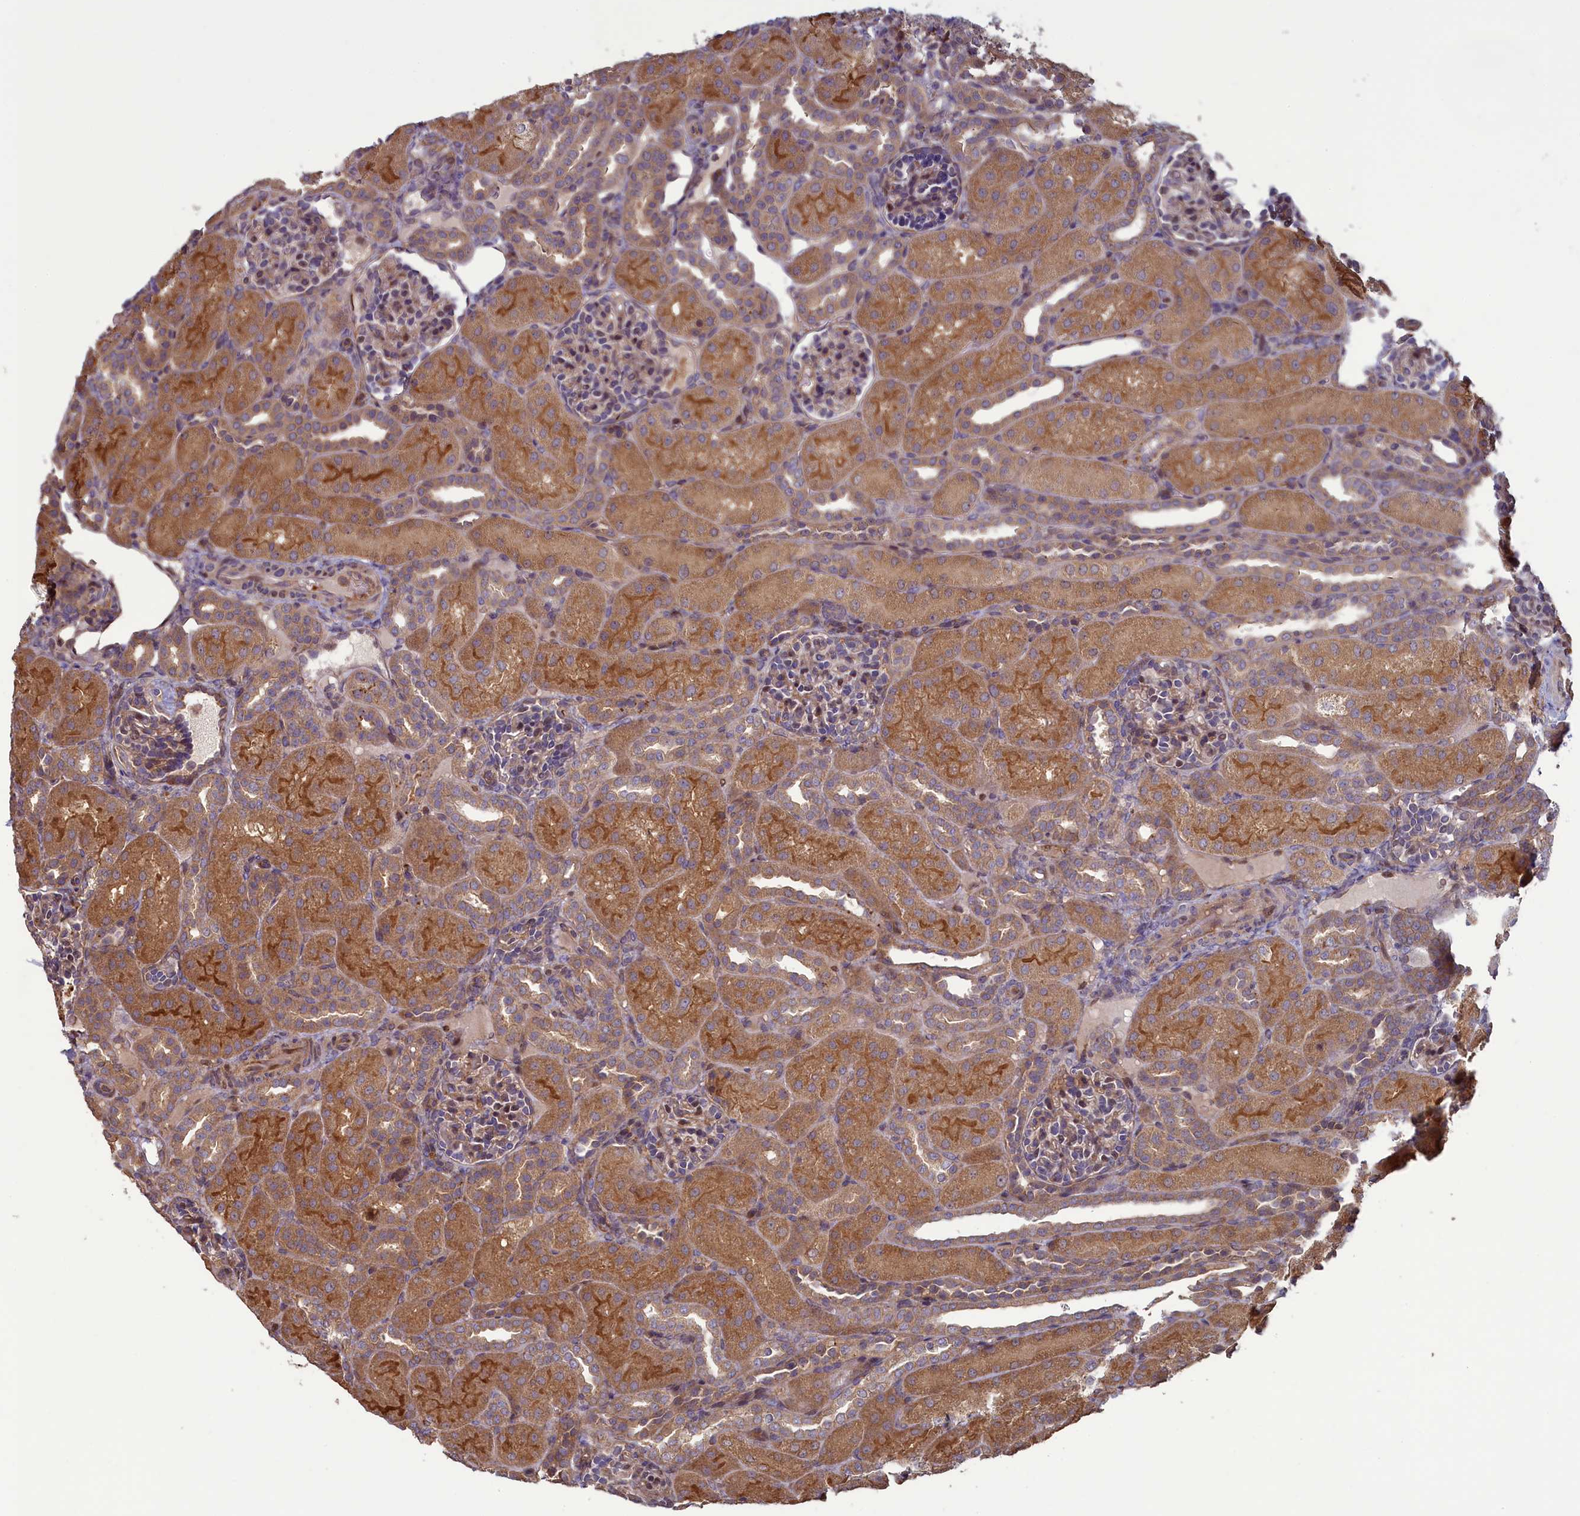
{"staining": {"intensity": "moderate", "quantity": "<25%", "location": "nuclear"}, "tissue": "kidney", "cell_type": "Cells in glomeruli", "image_type": "normal", "snomed": [{"axis": "morphology", "description": "Normal tissue, NOS"}, {"axis": "topography", "description": "Kidney"}], "caption": "Kidney stained with DAB immunohistochemistry (IHC) exhibits low levels of moderate nuclear staining in about <25% of cells in glomeruli.", "gene": "CIAO2B", "patient": {"sex": "male", "age": 1}}